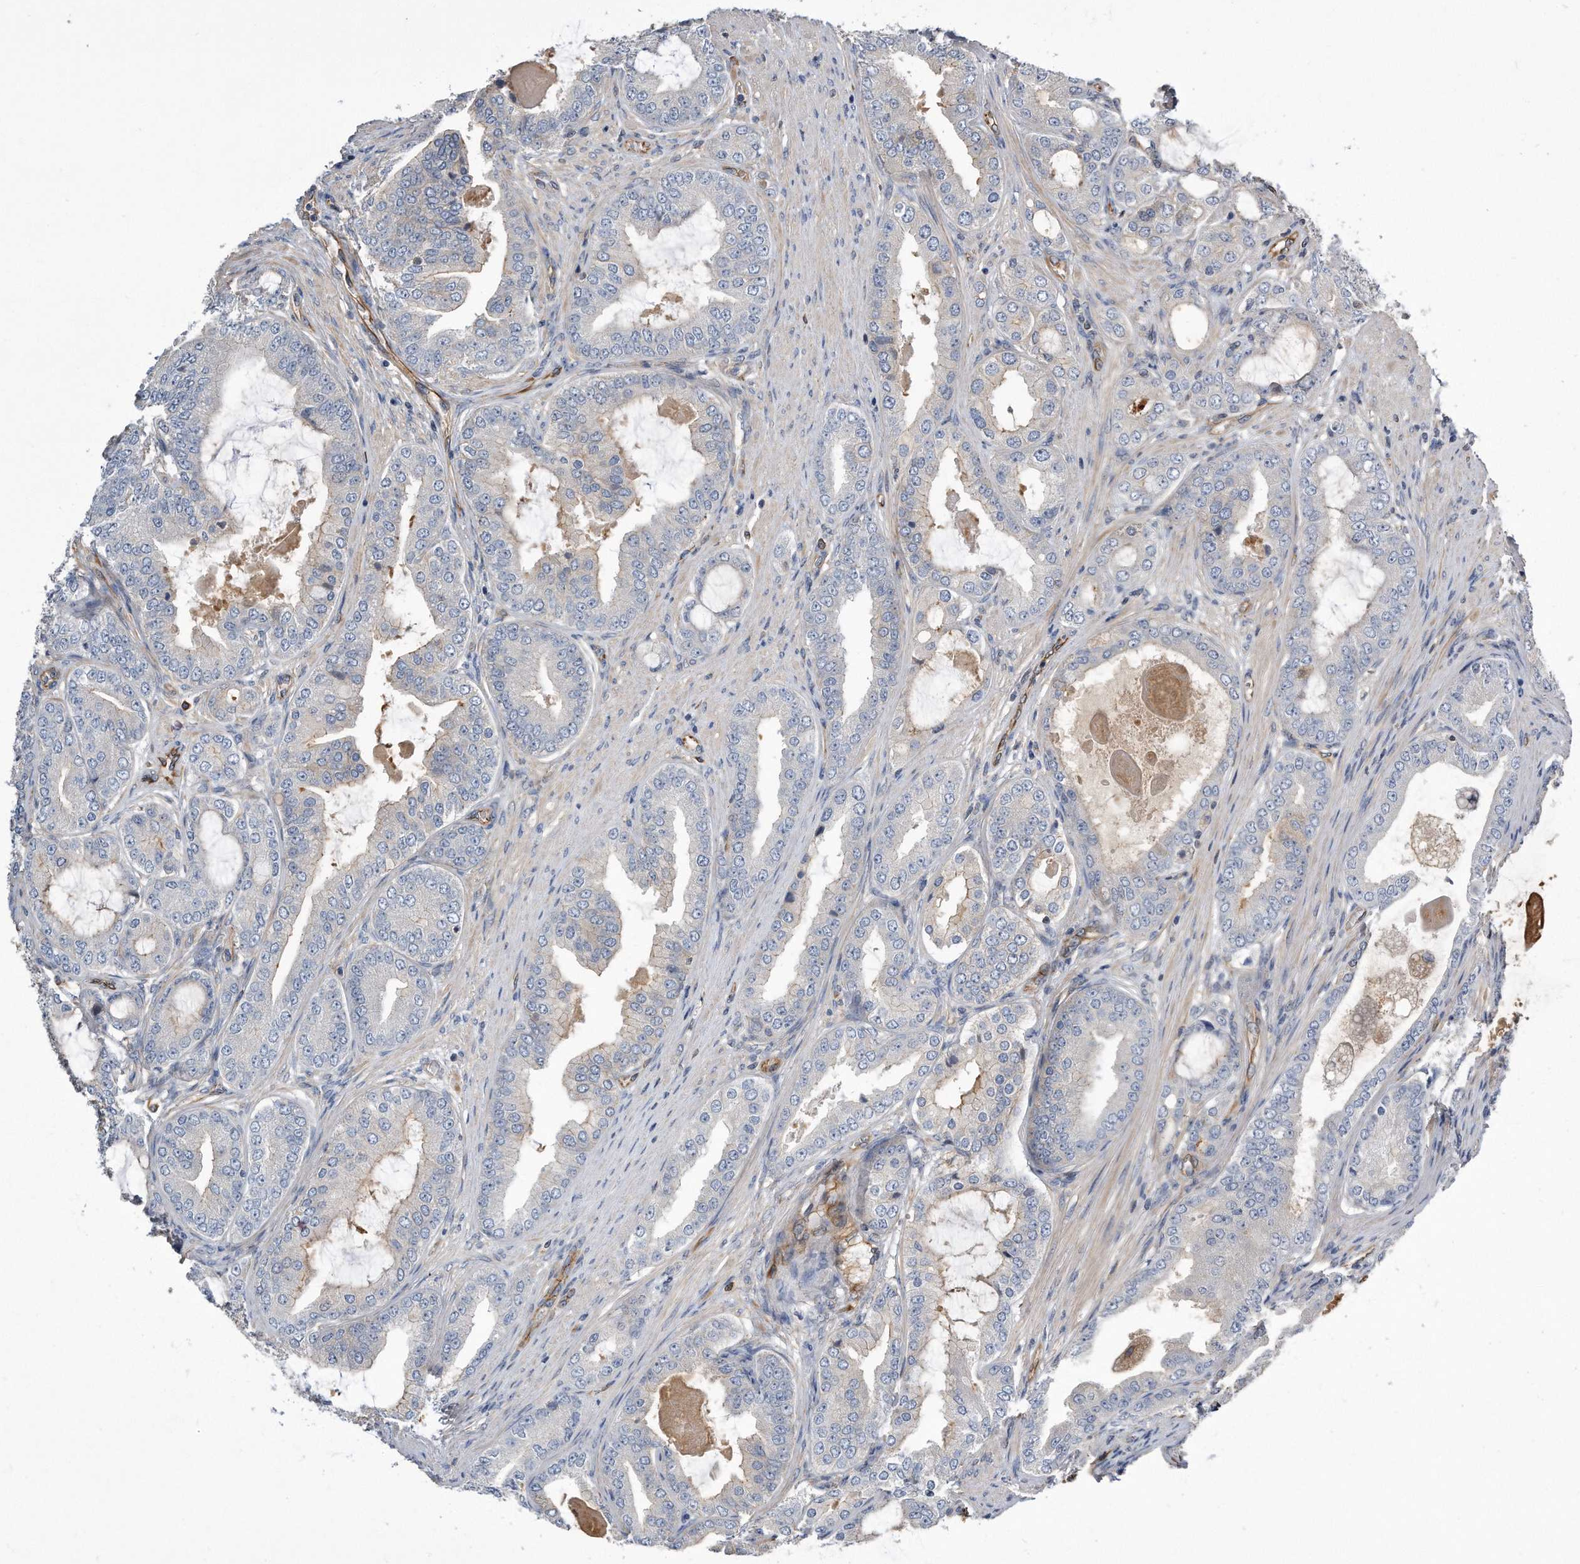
{"staining": {"intensity": "moderate", "quantity": "<25%", "location": "cytoplasmic/membranous"}, "tissue": "prostate cancer", "cell_type": "Tumor cells", "image_type": "cancer", "snomed": [{"axis": "morphology", "description": "Adenocarcinoma, High grade"}, {"axis": "topography", "description": "Prostate"}], "caption": "Immunohistochemical staining of human high-grade adenocarcinoma (prostate) reveals low levels of moderate cytoplasmic/membranous protein expression in about <25% of tumor cells.", "gene": "GPC1", "patient": {"sex": "male", "age": 60}}